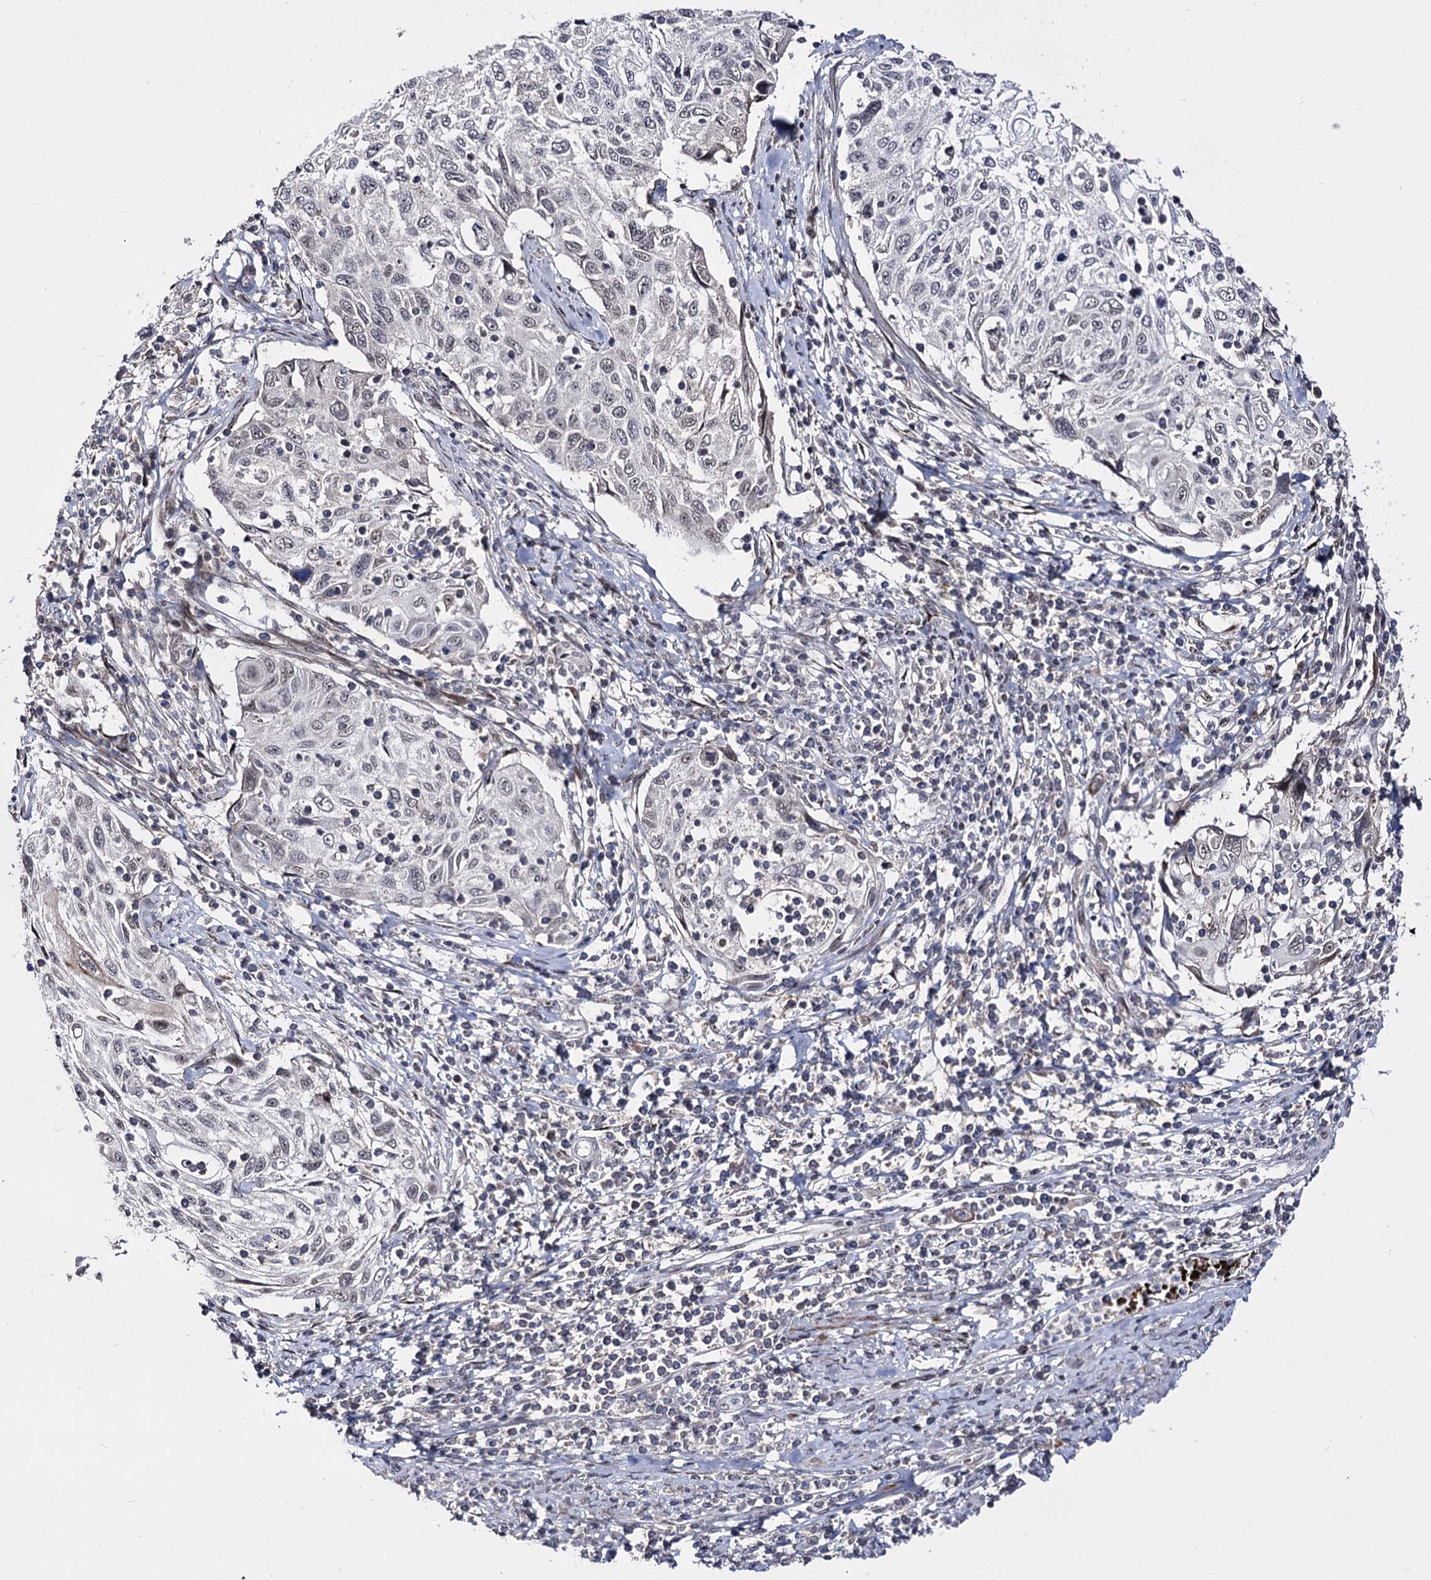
{"staining": {"intensity": "negative", "quantity": "none", "location": "none"}, "tissue": "cervical cancer", "cell_type": "Tumor cells", "image_type": "cancer", "snomed": [{"axis": "morphology", "description": "Squamous cell carcinoma, NOS"}, {"axis": "topography", "description": "Cervix"}], "caption": "Immunohistochemistry (IHC) of squamous cell carcinoma (cervical) exhibits no staining in tumor cells. The staining was performed using DAB (3,3'-diaminobenzidine) to visualize the protein expression in brown, while the nuclei were stained in blue with hematoxylin (Magnification: 20x).", "gene": "STOX1", "patient": {"sex": "female", "age": 70}}